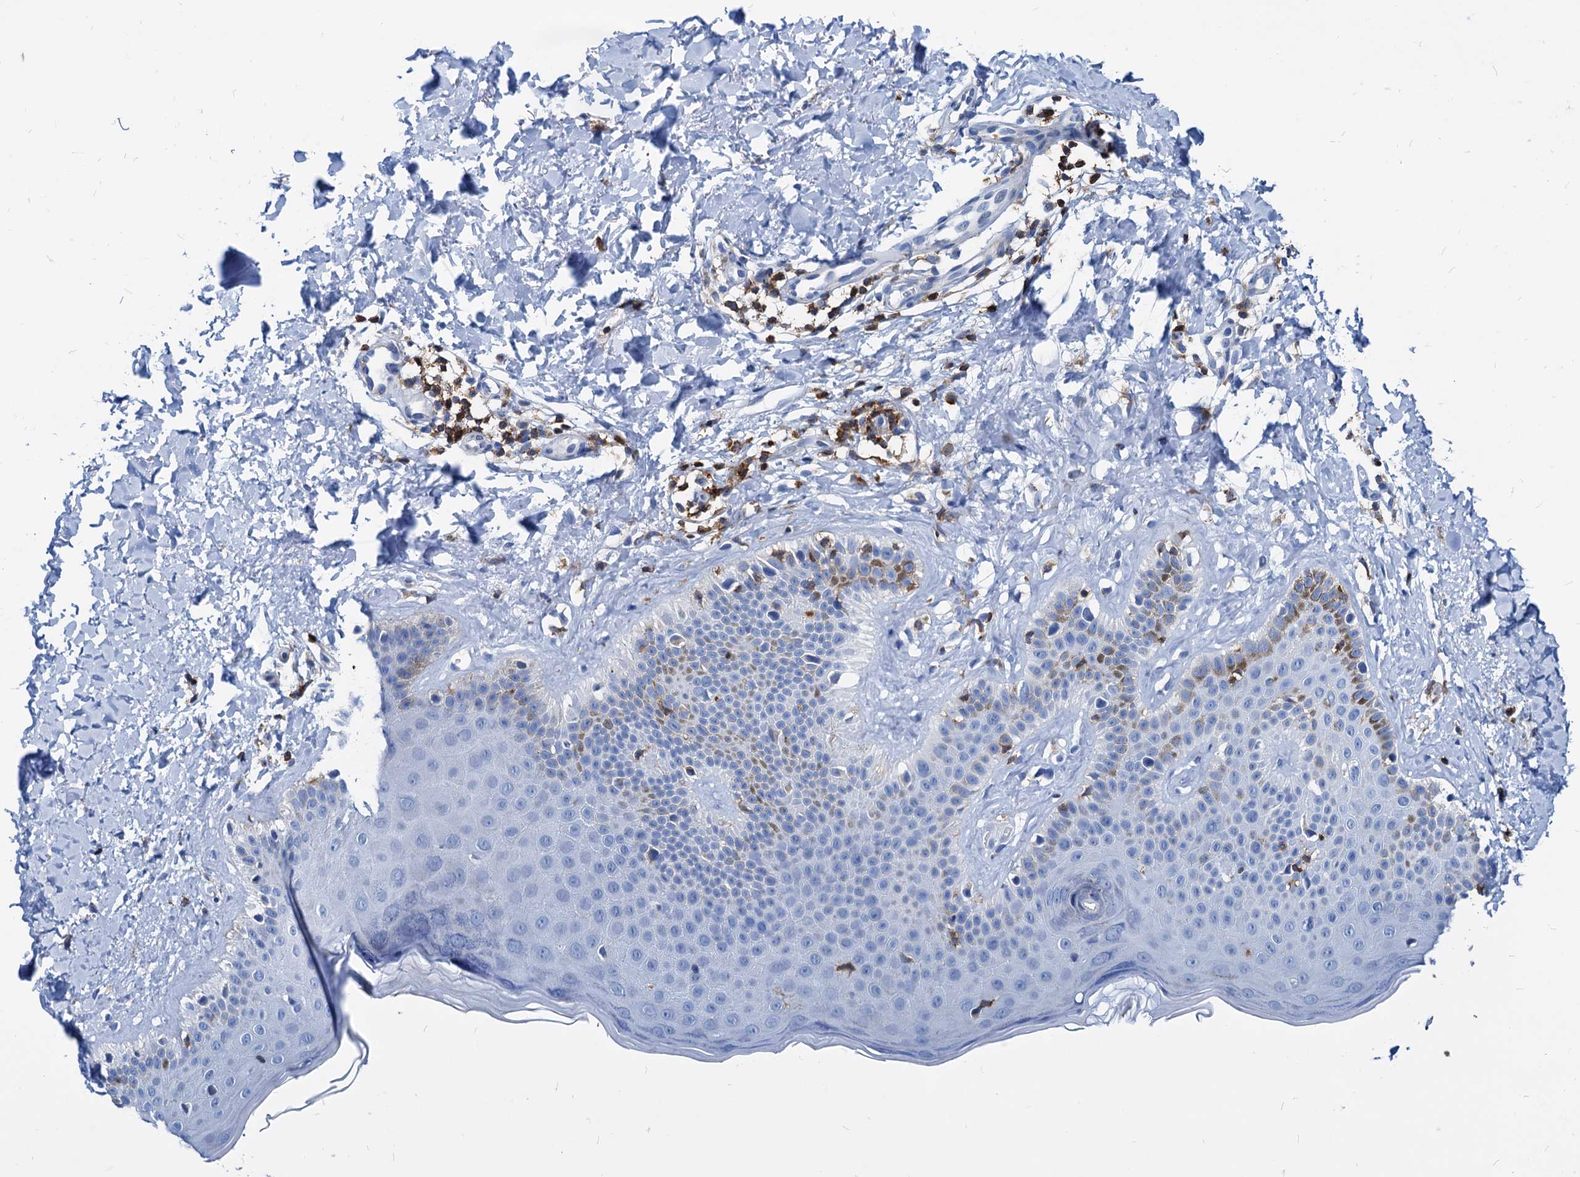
{"staining": {"intensity": "negative", "quantity": "none", "location": "none"}, "tissue": "skin", "cell_type": "Fibroblasts", "image_type": "normal", "snomed": [{"axis": "morphology", "description": "Normal tissue, NOS"}, {"axis": "topography", "description": "Skin"}], "caption": "IHC histopathology image of unremarkable skin: human skin stained with DAB demonstrates no significant protein positivity in fibroblasts.", "gene": "LCP2", "patient": {"sex": "male", "age": 52}}